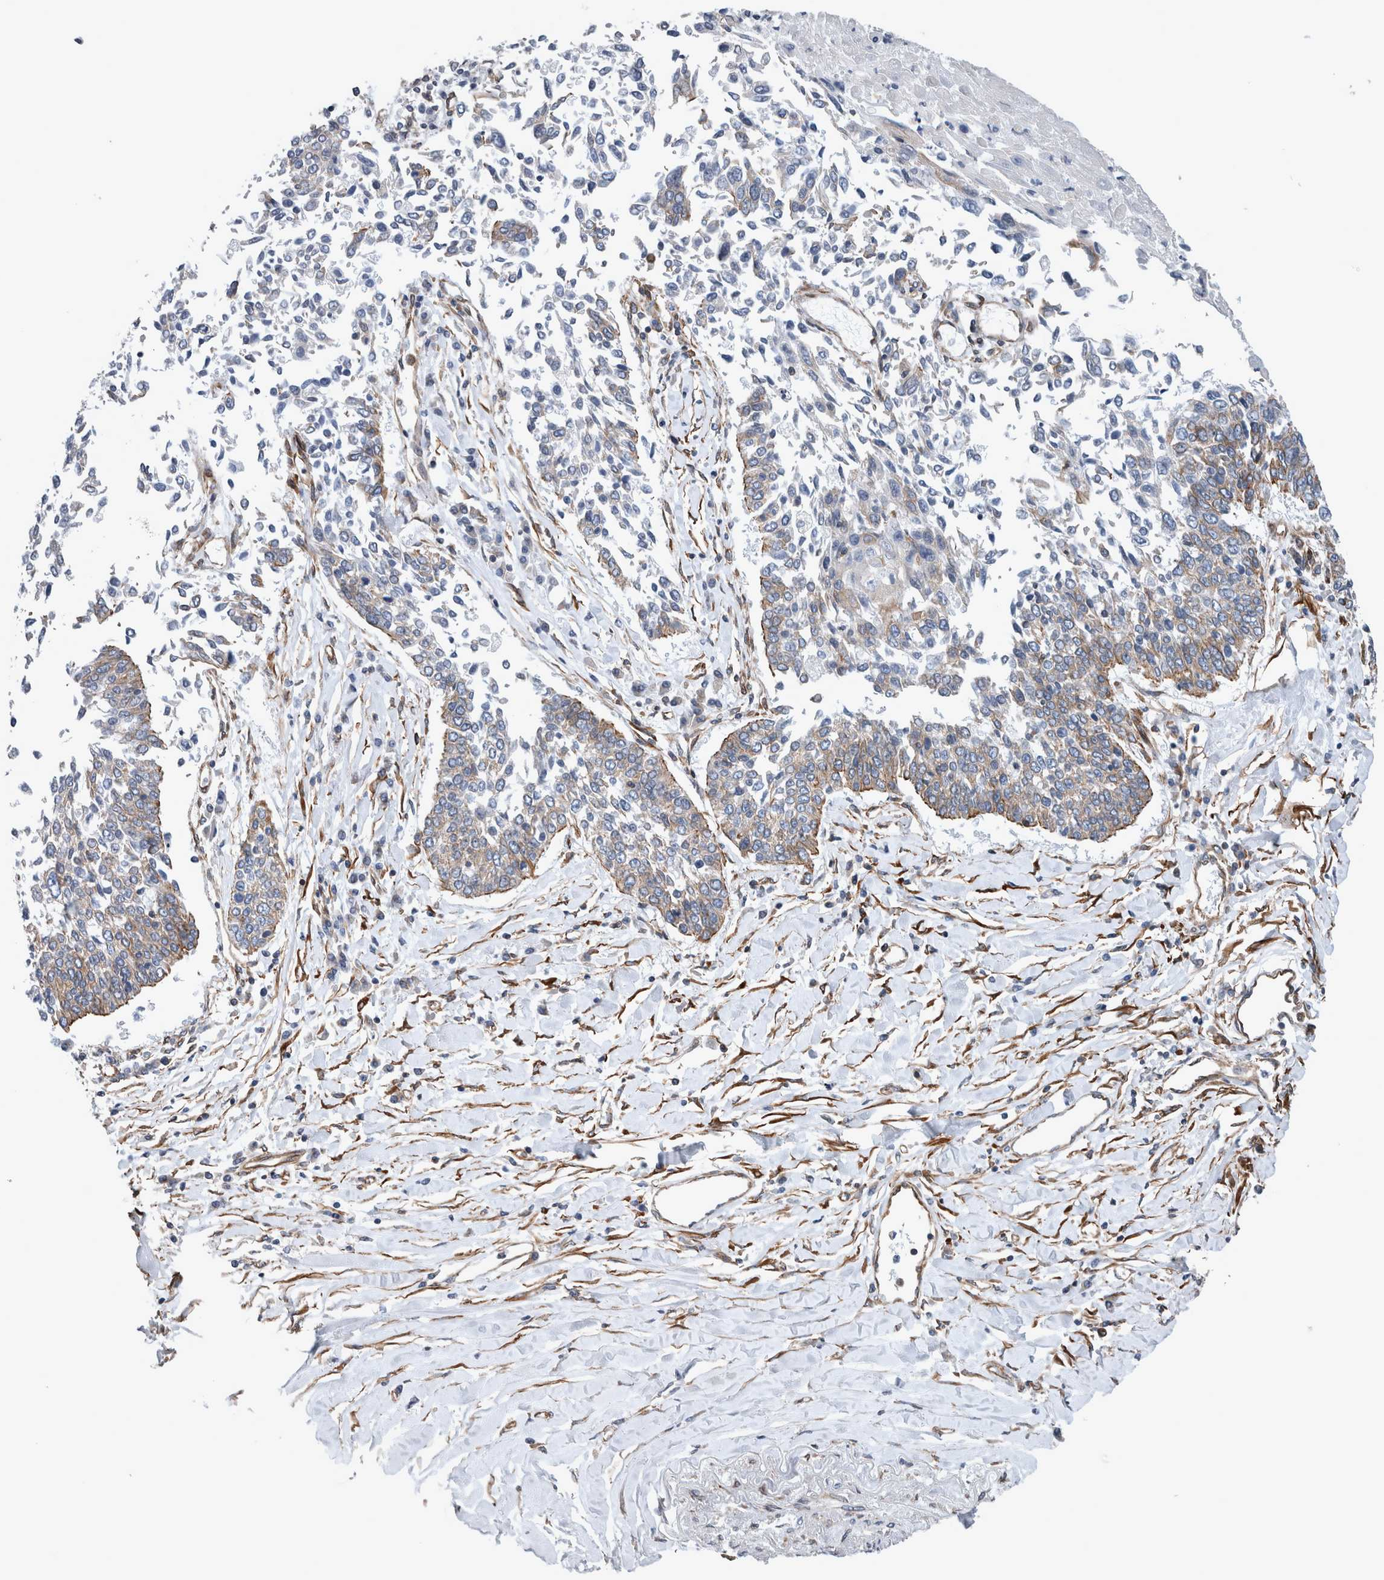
{"staining": {"intensity": "weak", "quantity": "25%-75%", "location": "cytoplasmic/membranous"}, "tissue": "lung cancer", "cell_type": "Tumor cells", "image_type": "cancer", "snomed": [{"axis": "morphology", "description": "Normal tissue, NOS"}, {"axis": "morphology", "description": "Squamous cell carcinoma, NOS"}, {"axis": "topography", "description": "Cartilage tissue"}, {"axis": "topography", "description": "Bronchus"}, {"axis": "topography", "description": "Lung"}, {"axis": "topography", "description": "Peripheral nerve tissue"}], "caption": "Squamous cell carcinoma (lung) tissue displays weak cytoplasmic/membranous expression in approximately 25%-75% of tumor cells", "gene": "PLEC", "patient": {"sex": "female", "age": 49}}